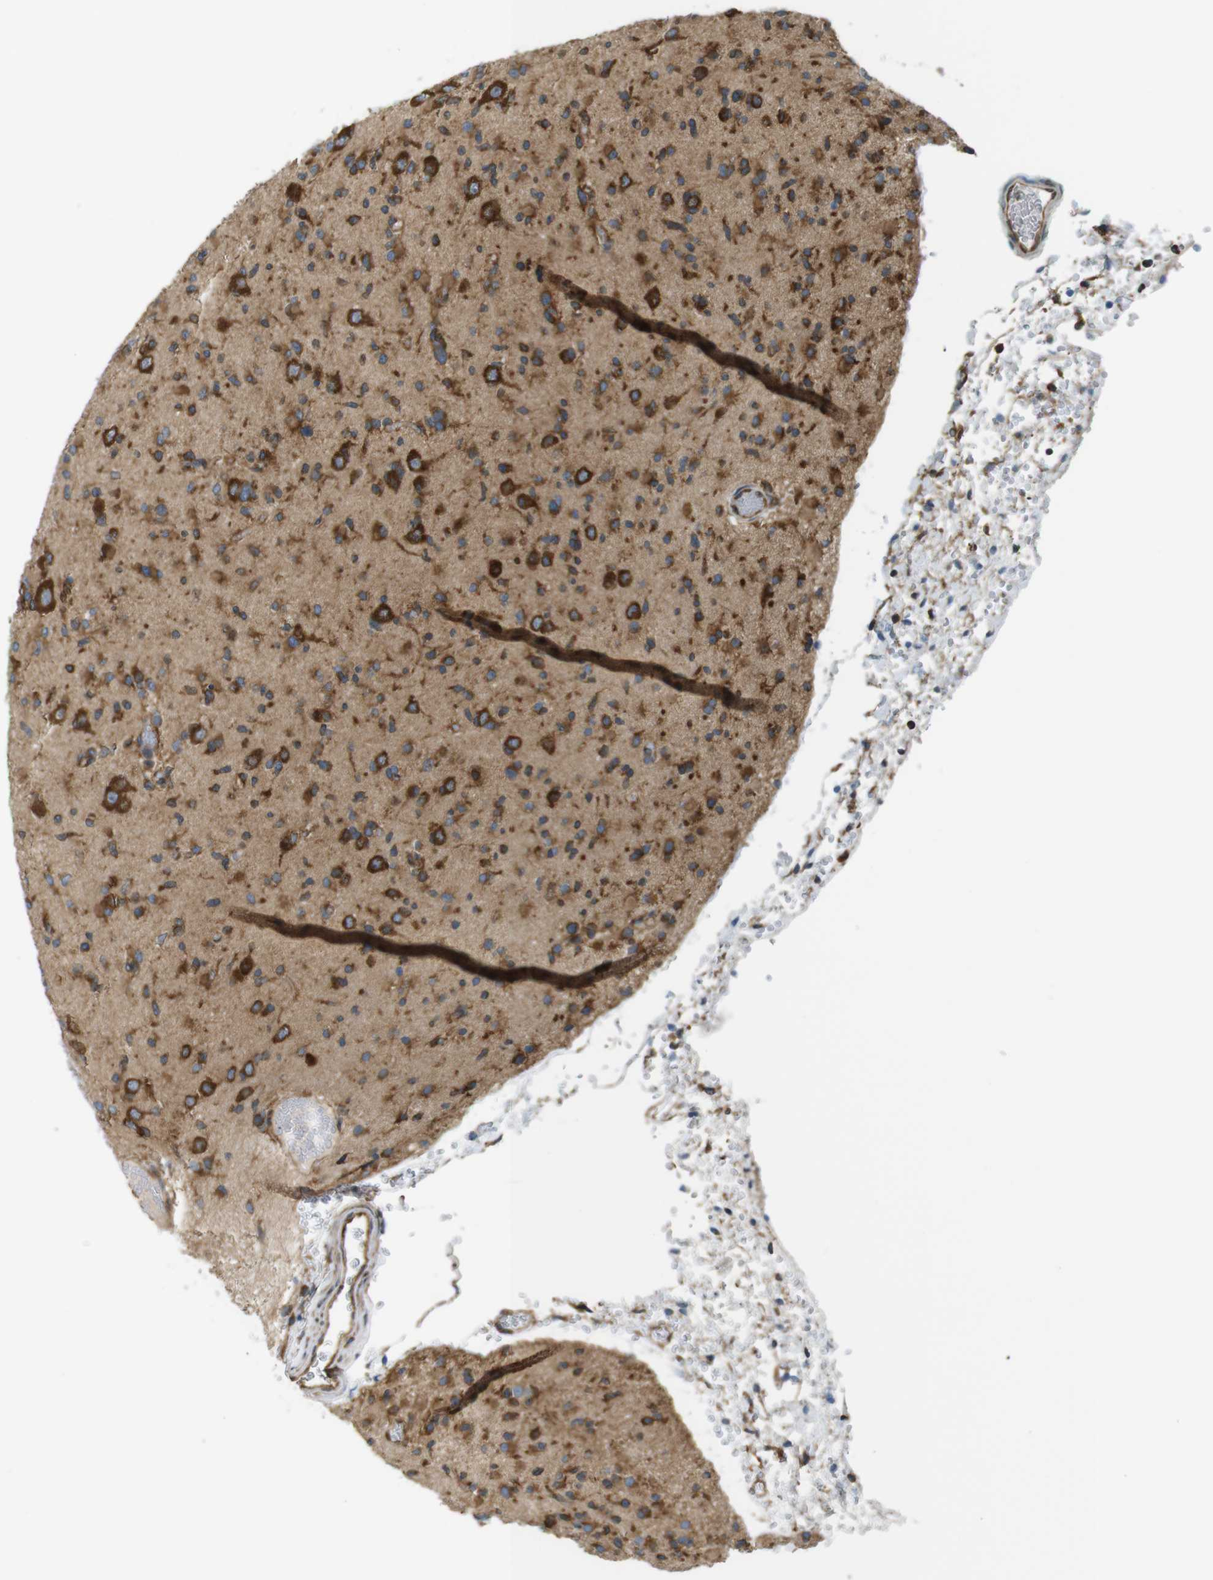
{"staining": {"intensity": "strong", "quantity": ">75%", "location": "cytoplasmic/membranous"}, "tissue": "glioma", "cell_type": "Tumor cells", "image_type": "cancer", "snomed": [{"axis": "morphology", "description": "Glioma, malignant, Low grade"}, {"axis": "topography", "description": "Brain"}], "caption": "Protein expression analysis of human glioma reveals strong cytoplasmic/membranous staining in approximately >75% of tumor cells. (IHC, brightfield microscopy, high magnification).", "gene": "TSC1", "patient": {"sex": "female", "age": 22}}